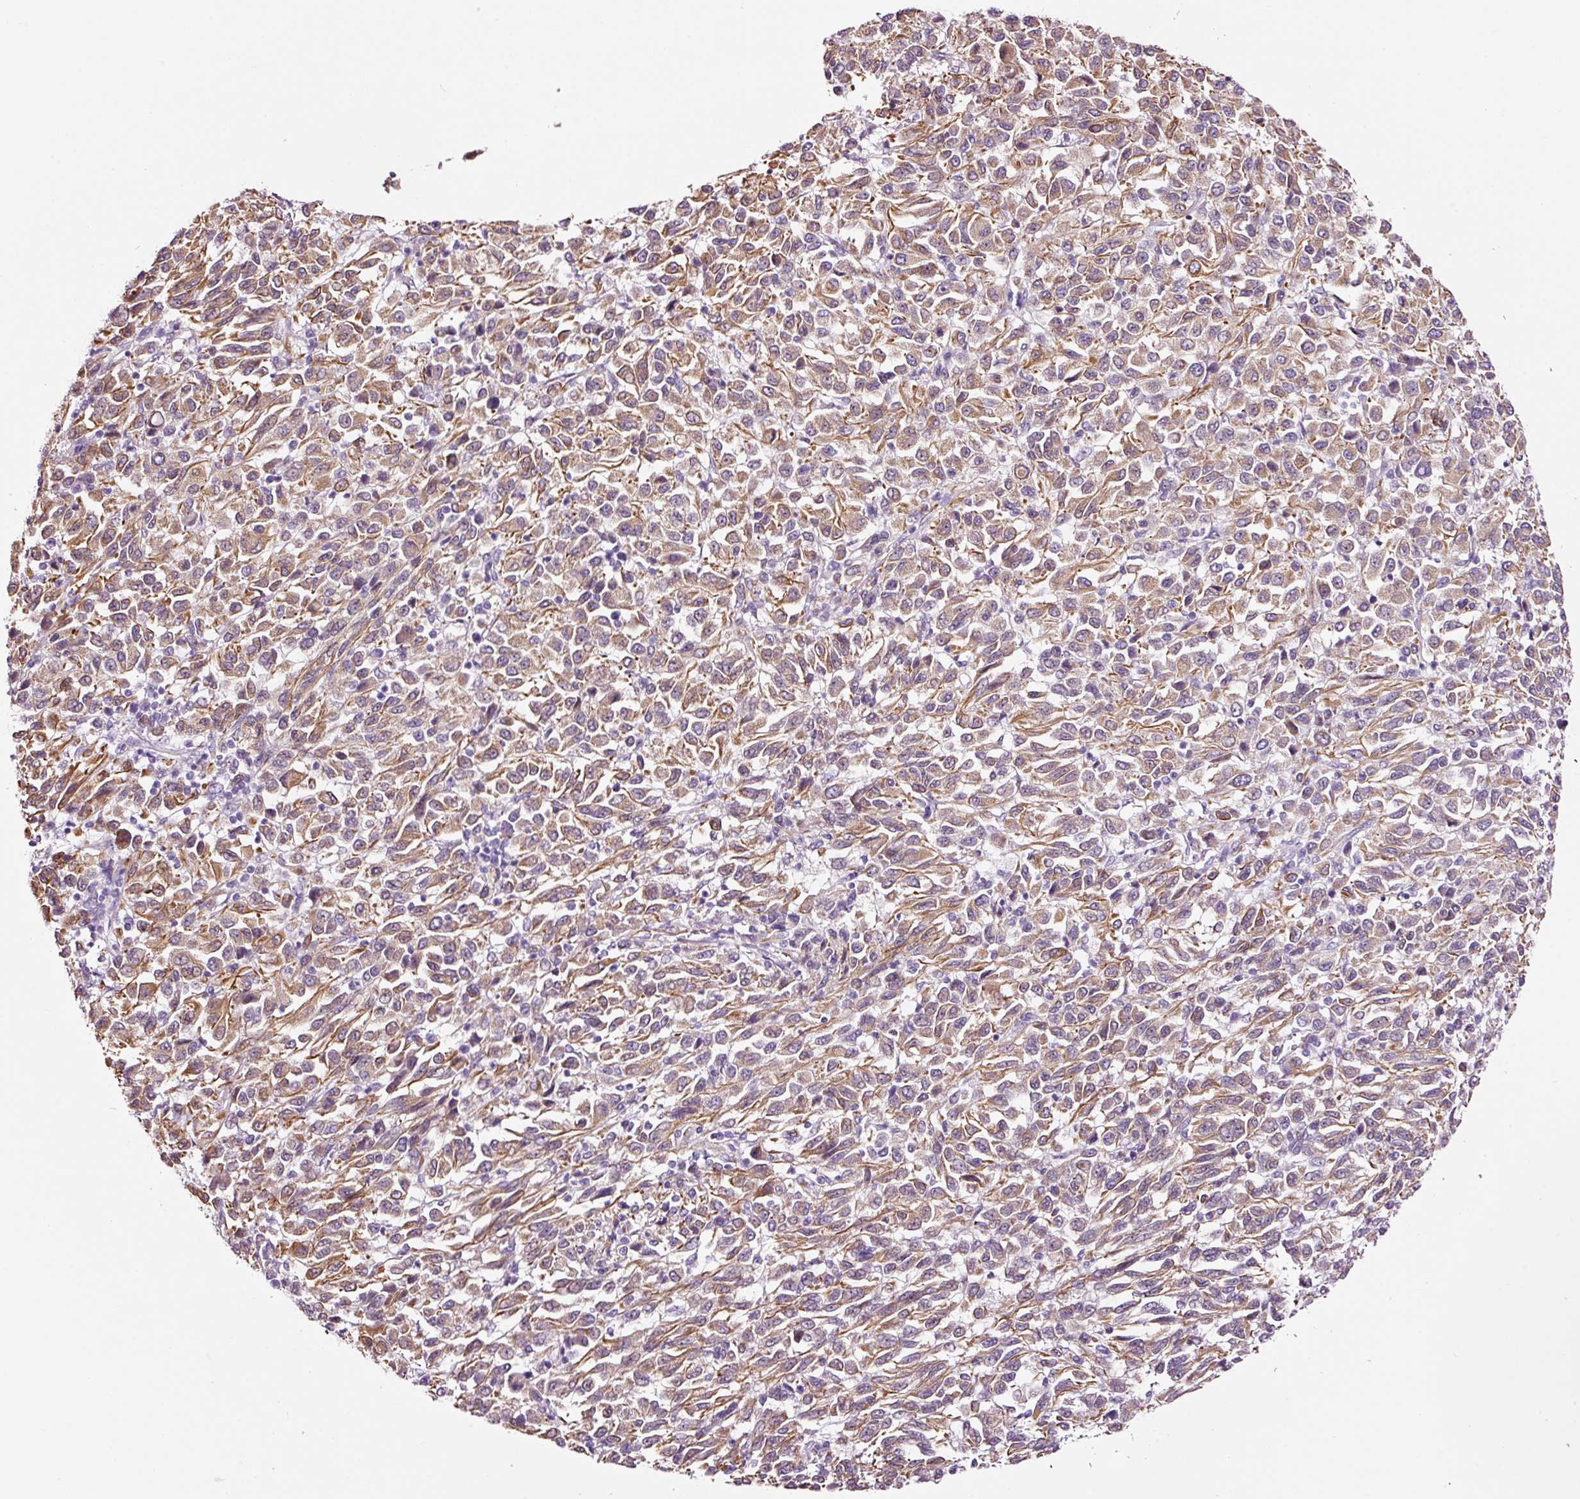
{"staining": {"intensity": "moderate", "quantity": ">75%", "location": "cytoplasmic/membranous"}, "tissue": "melanoma", "cell_type": "Tumor cells", "image_type": "cancer", "snomed": [{"axis": "morphology", "description": "Malignant melanoma, Metastatic site"}, {"axis": "topography", "description": "Lung"}], "caption": "Malignant melanoma (metastatic site) tissue exhibits moderate cytoplasmic/membranous expression in about >75% of tumor cells, visualized by immunohistochemistry.", "gene": "RTF2", "patient": {"sex": "male", "age": 64}}